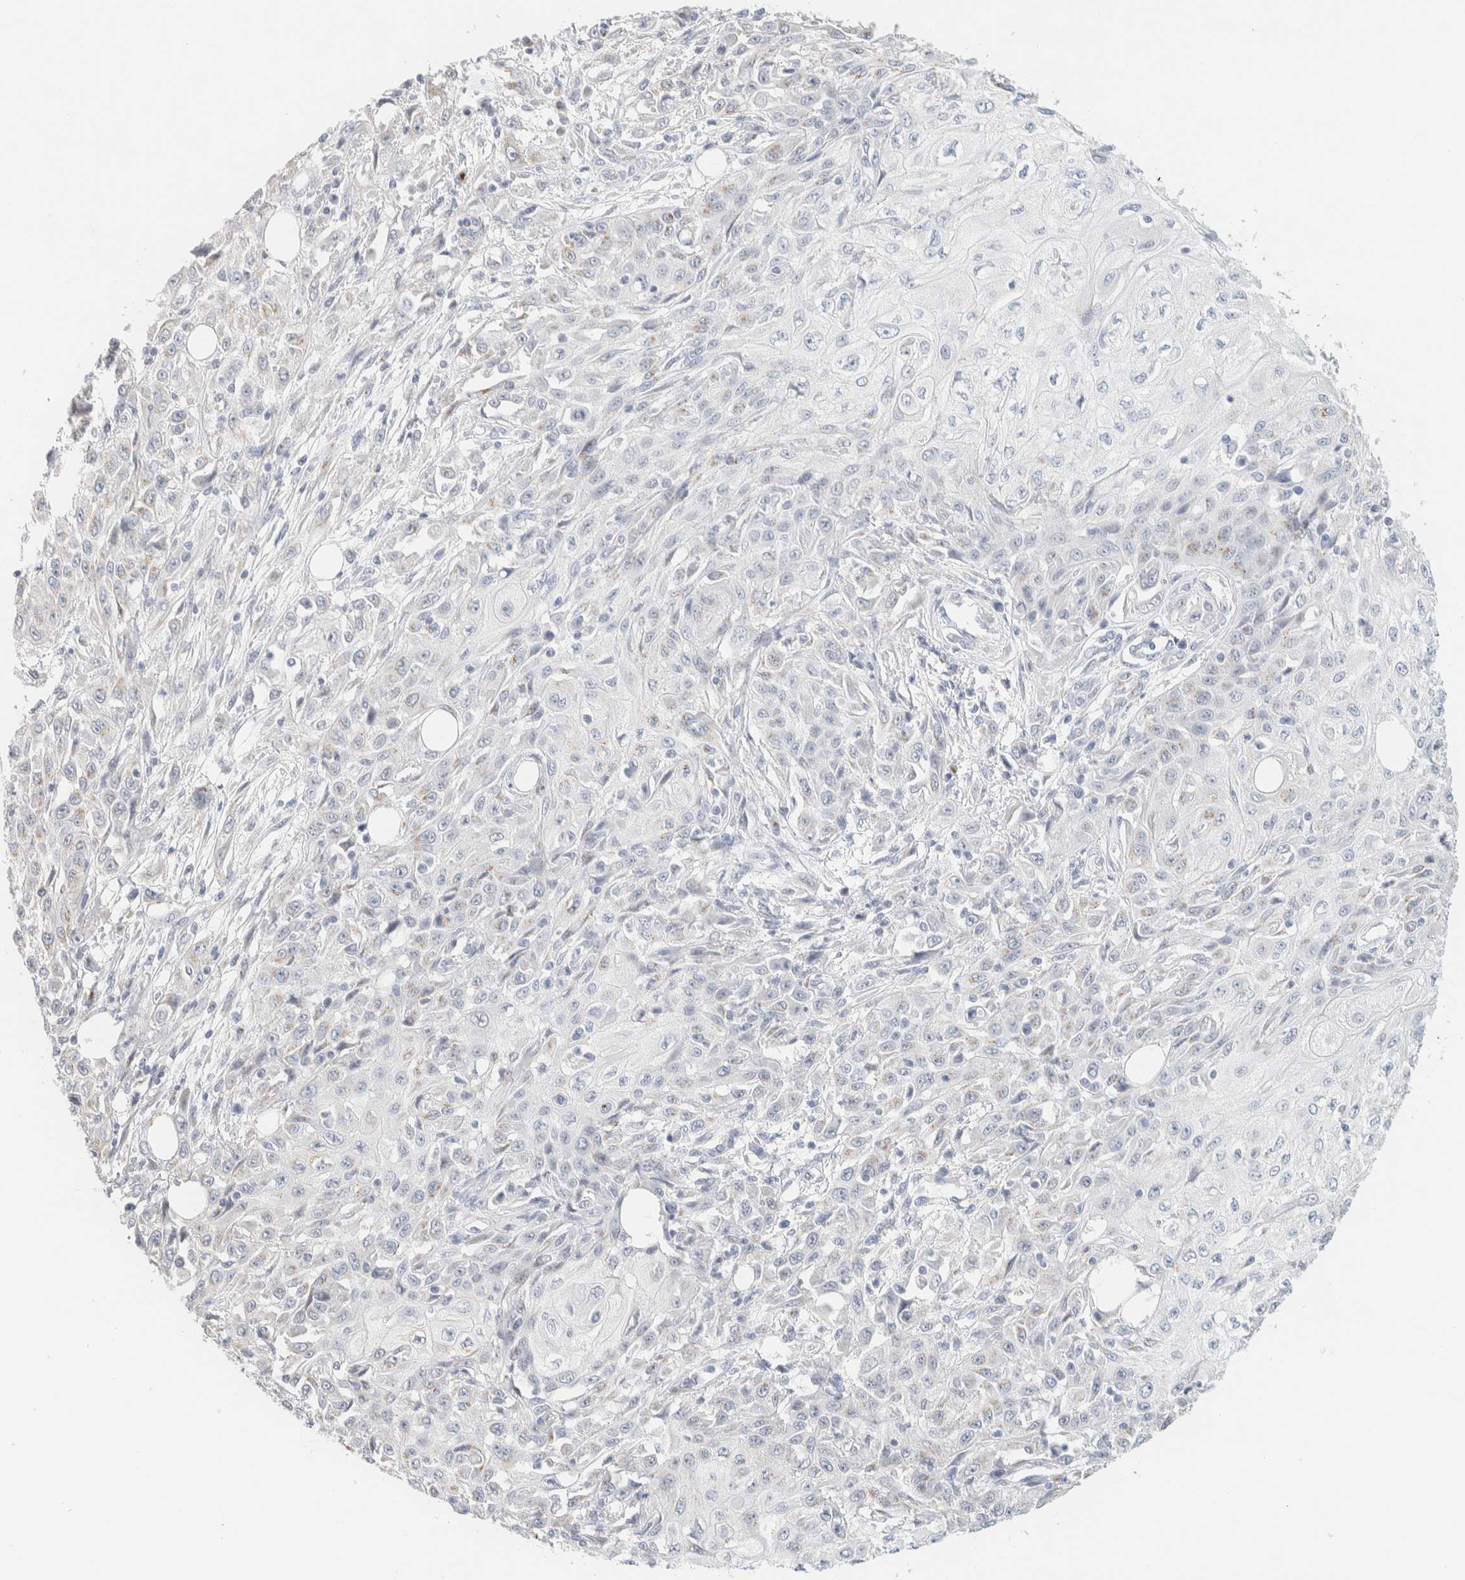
{"staining": {"intensity": "negative", "quantity": "none", "location": "none"}, "tissue": "skin cancer", "cell_type": "Tumor cells", "image_type": "cancer", "snomed": [{"axis": "morphology", "description": "Squamous cell carcinoma, NOS"}, {"axis": "morphology", "description": "Squamous cell carcinoma, metastatic, NOS"}, {"axis": "topography", "description": "Skin"}, {"axis": "topography", "description": "Lymph node"}], "caption": "Metastatic squamous cell carcinoma (skin) was stained to show a protein in brown. There is no significant expression in tumor cells. The staining is performed using DAB brown chromogen with nuclei counter-stained in using hematoxylin.", "gene": "SPNS3", "patient": {"sex": "male", "age": 75}}